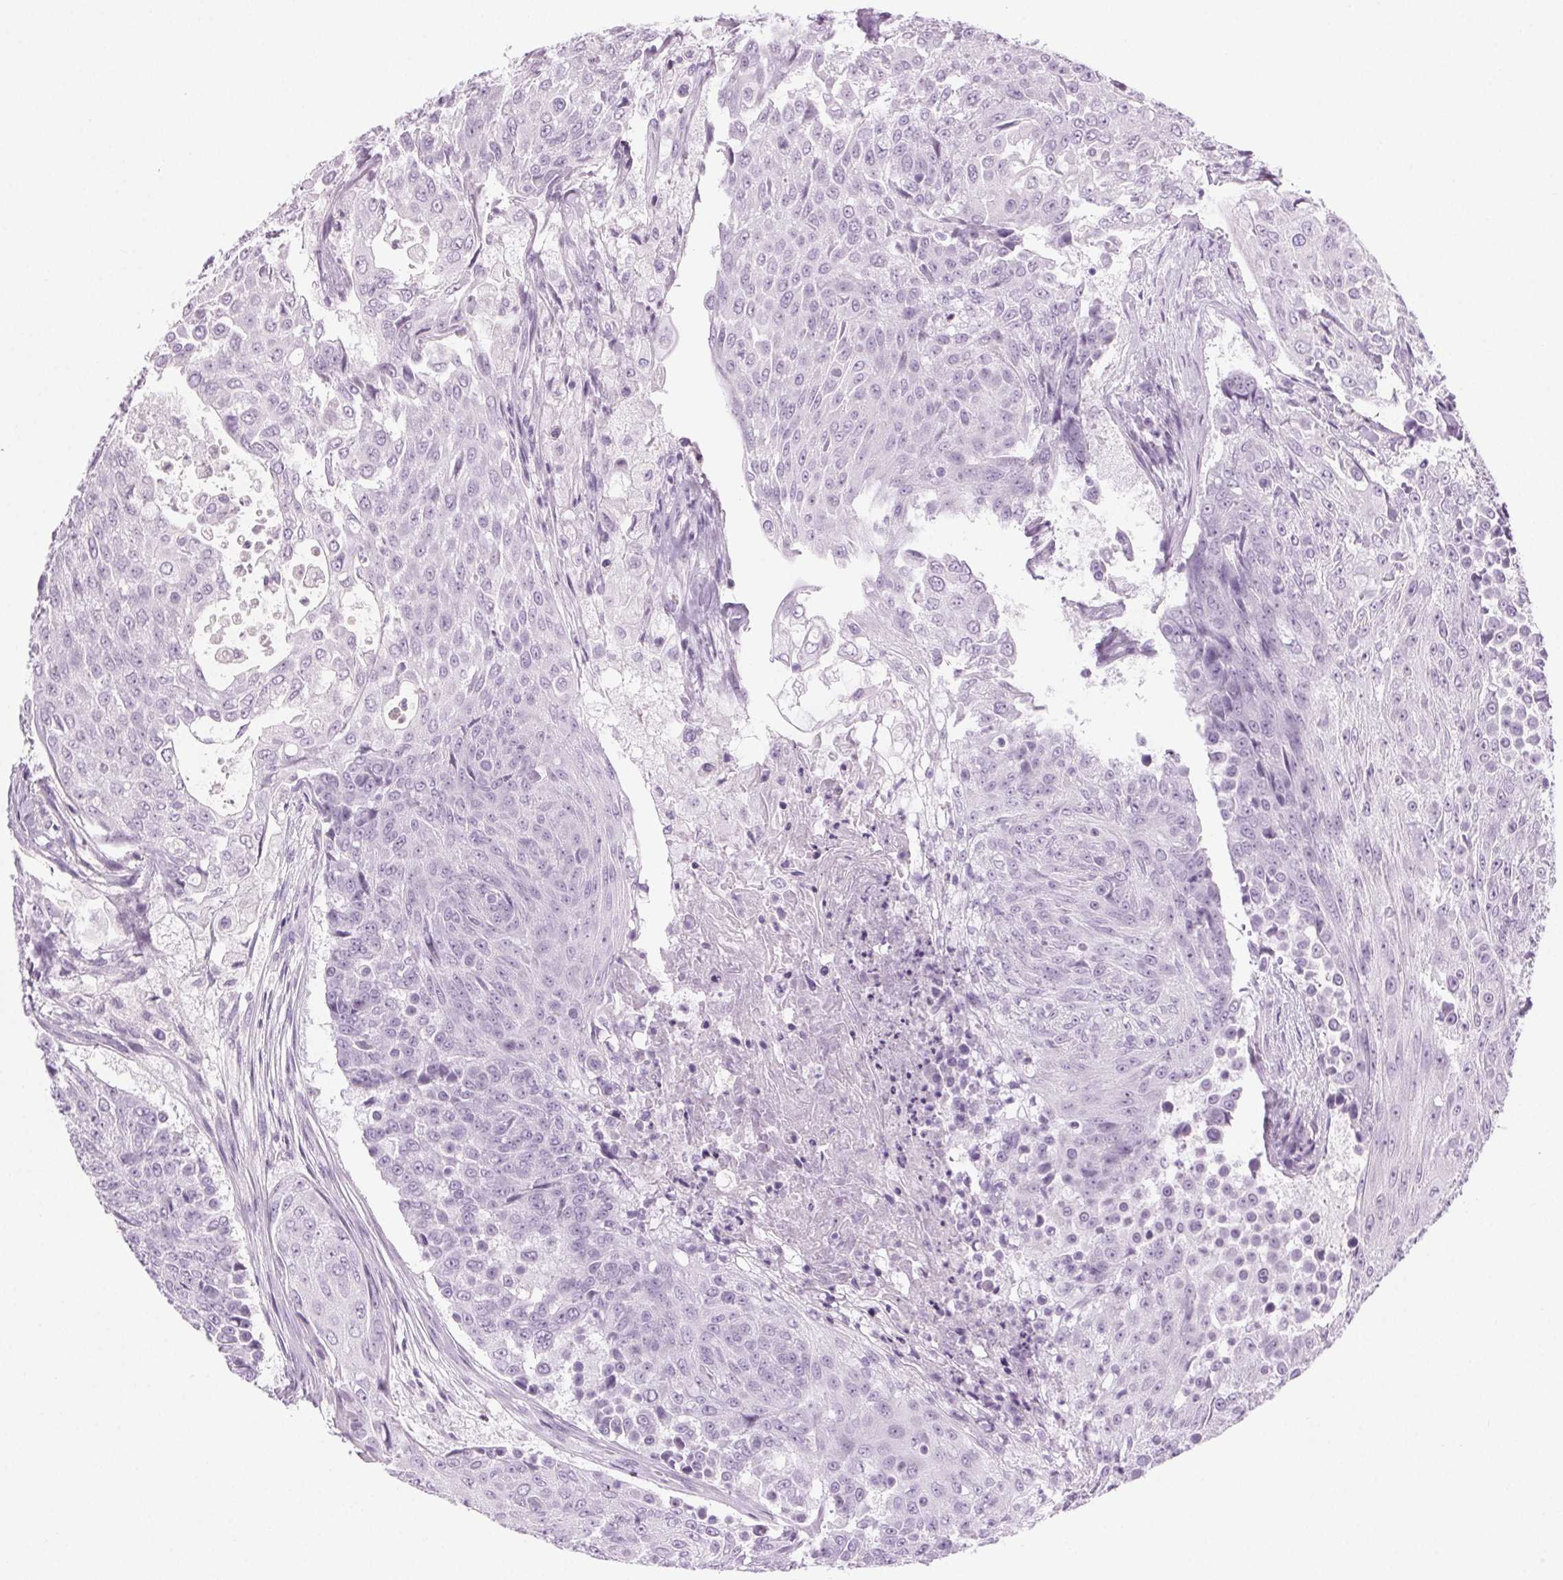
{"staining": {"intensity": "negative", "quantity": "none", "location": "none"}, "tissue": "urothelial cancer", "cell_type": "Tumor cells", "image_type": "cancer", "snomed": [{"axis": "morphology", "description": "Urothelial carcinoma, High grade"}, {"axis": "topography", "description": "Urinary bladder"}], "caption": "This is an immunohistochemistry image of human urothelial cancer. There is no staining in tumor cells.", "gene": "LRP2", "patient": {"sex": "female", "age": 63}}